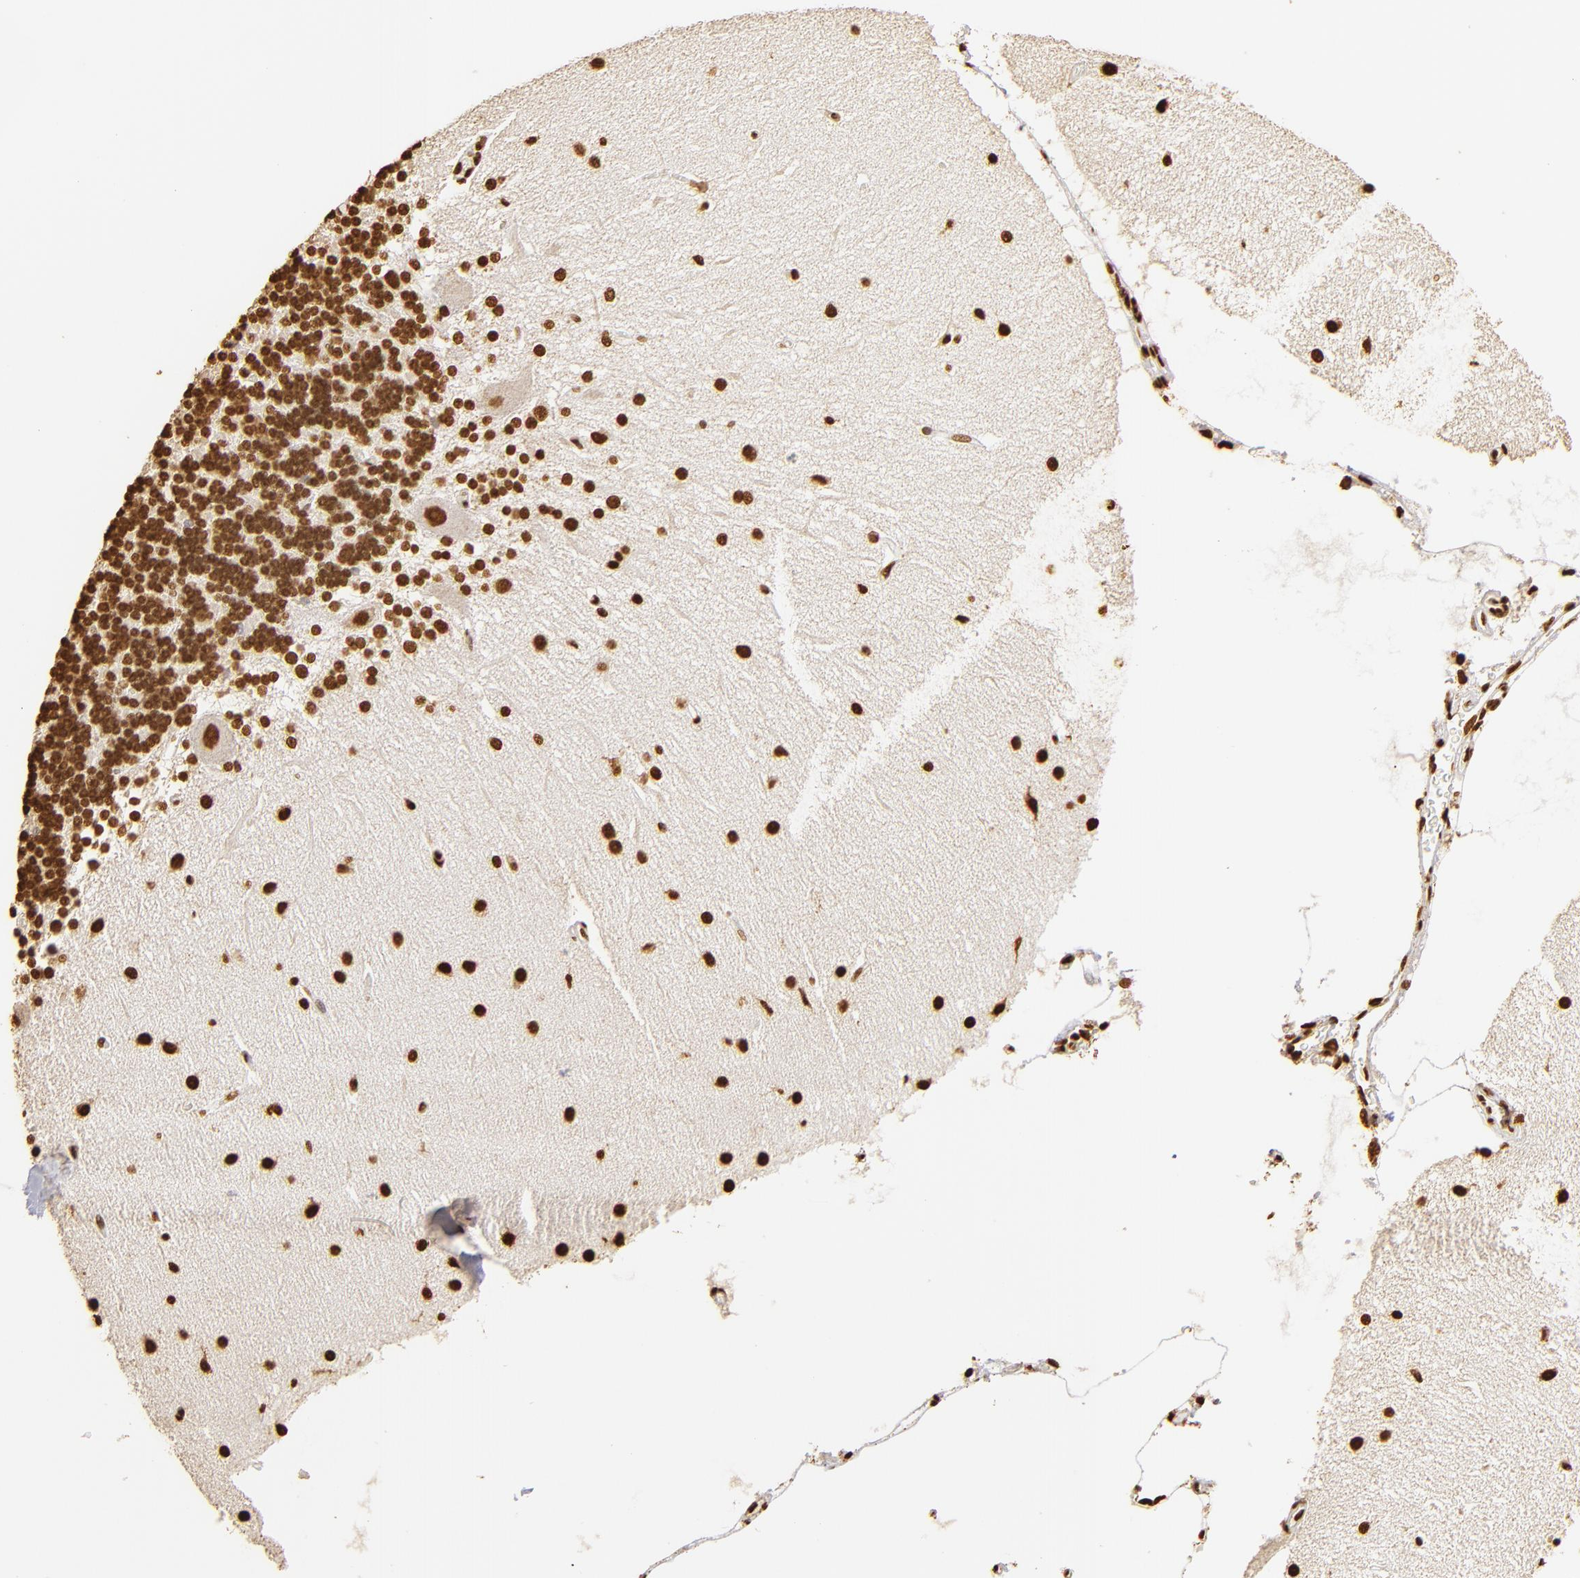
{"staining": {"intensity": "strong", "quantity": ">75%", "location": "nuclear"}, "tissue": "cerebellum", "cell_type": "Cells in granular layer", "image_type": "normal", "snomed": [{"axis": "morphology", "description": "Normal tissue, NOS"}, {"axis": "topography", "description": "Cerebellum"}], "caption": "IHC of benign cerebellum shows high levels of strong nuclear positivity in approximately >75% of cells in granular layer.", "gene": "ILF3", "patient": {"sex": "female", "age": 54}}